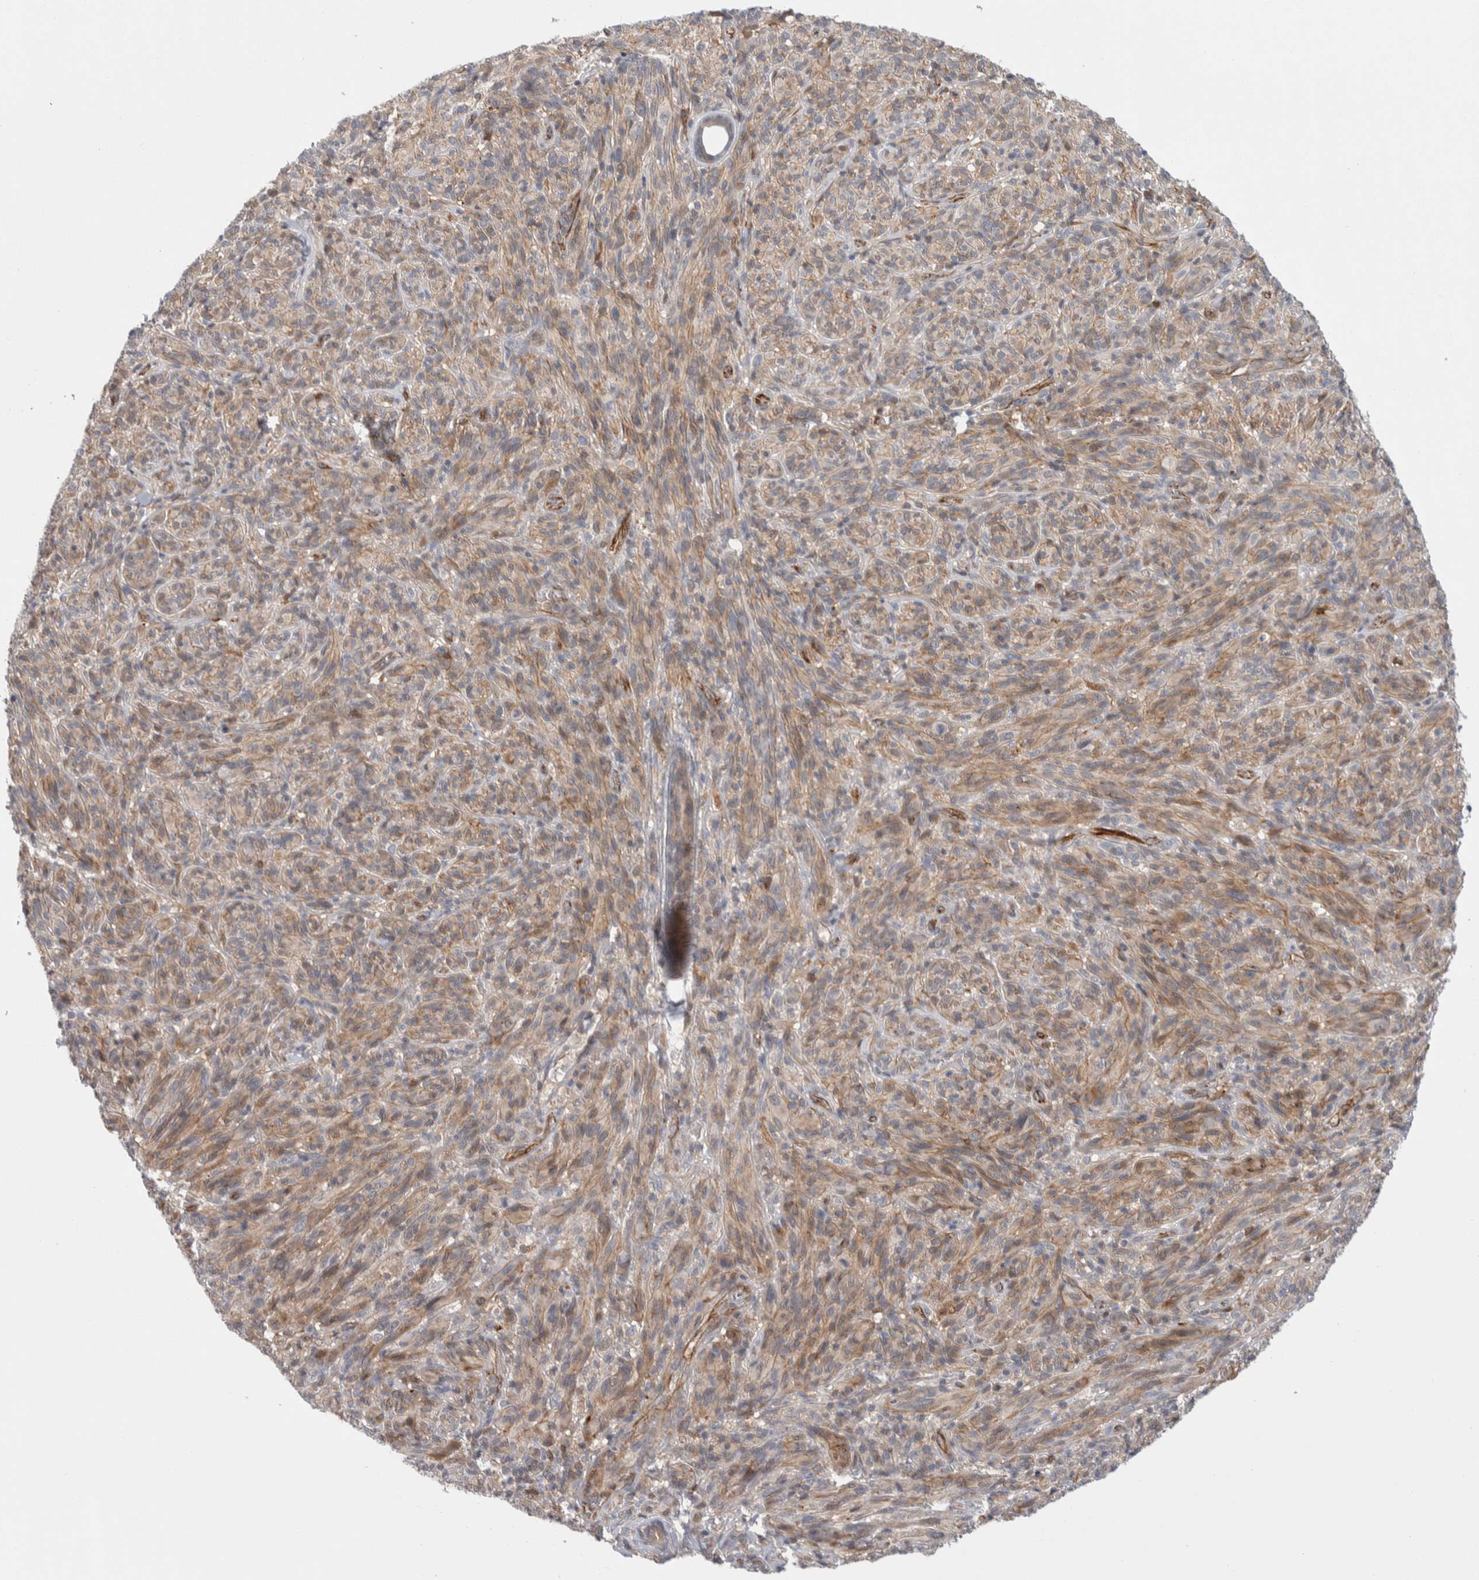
{"staining": {"intensity": "weak", "quantity": ">75%", "location": "cytoplasmic/membranous"}, "tissue": "melanoma", "cell_type": "Tumor cells", "image_type": "cancer", "snomed": [{"axis": "morphology", "description": "Malignant melanoma, NOS"}, {"axis": "topography", "description": "Skin of head"}], "caption": "Melanoma tissue displays weak cytoplasmic/membranous positivity in about >75% of tumor cells", "gene": "ZNF862", "patient": {"sex": "male", "age": 96}}